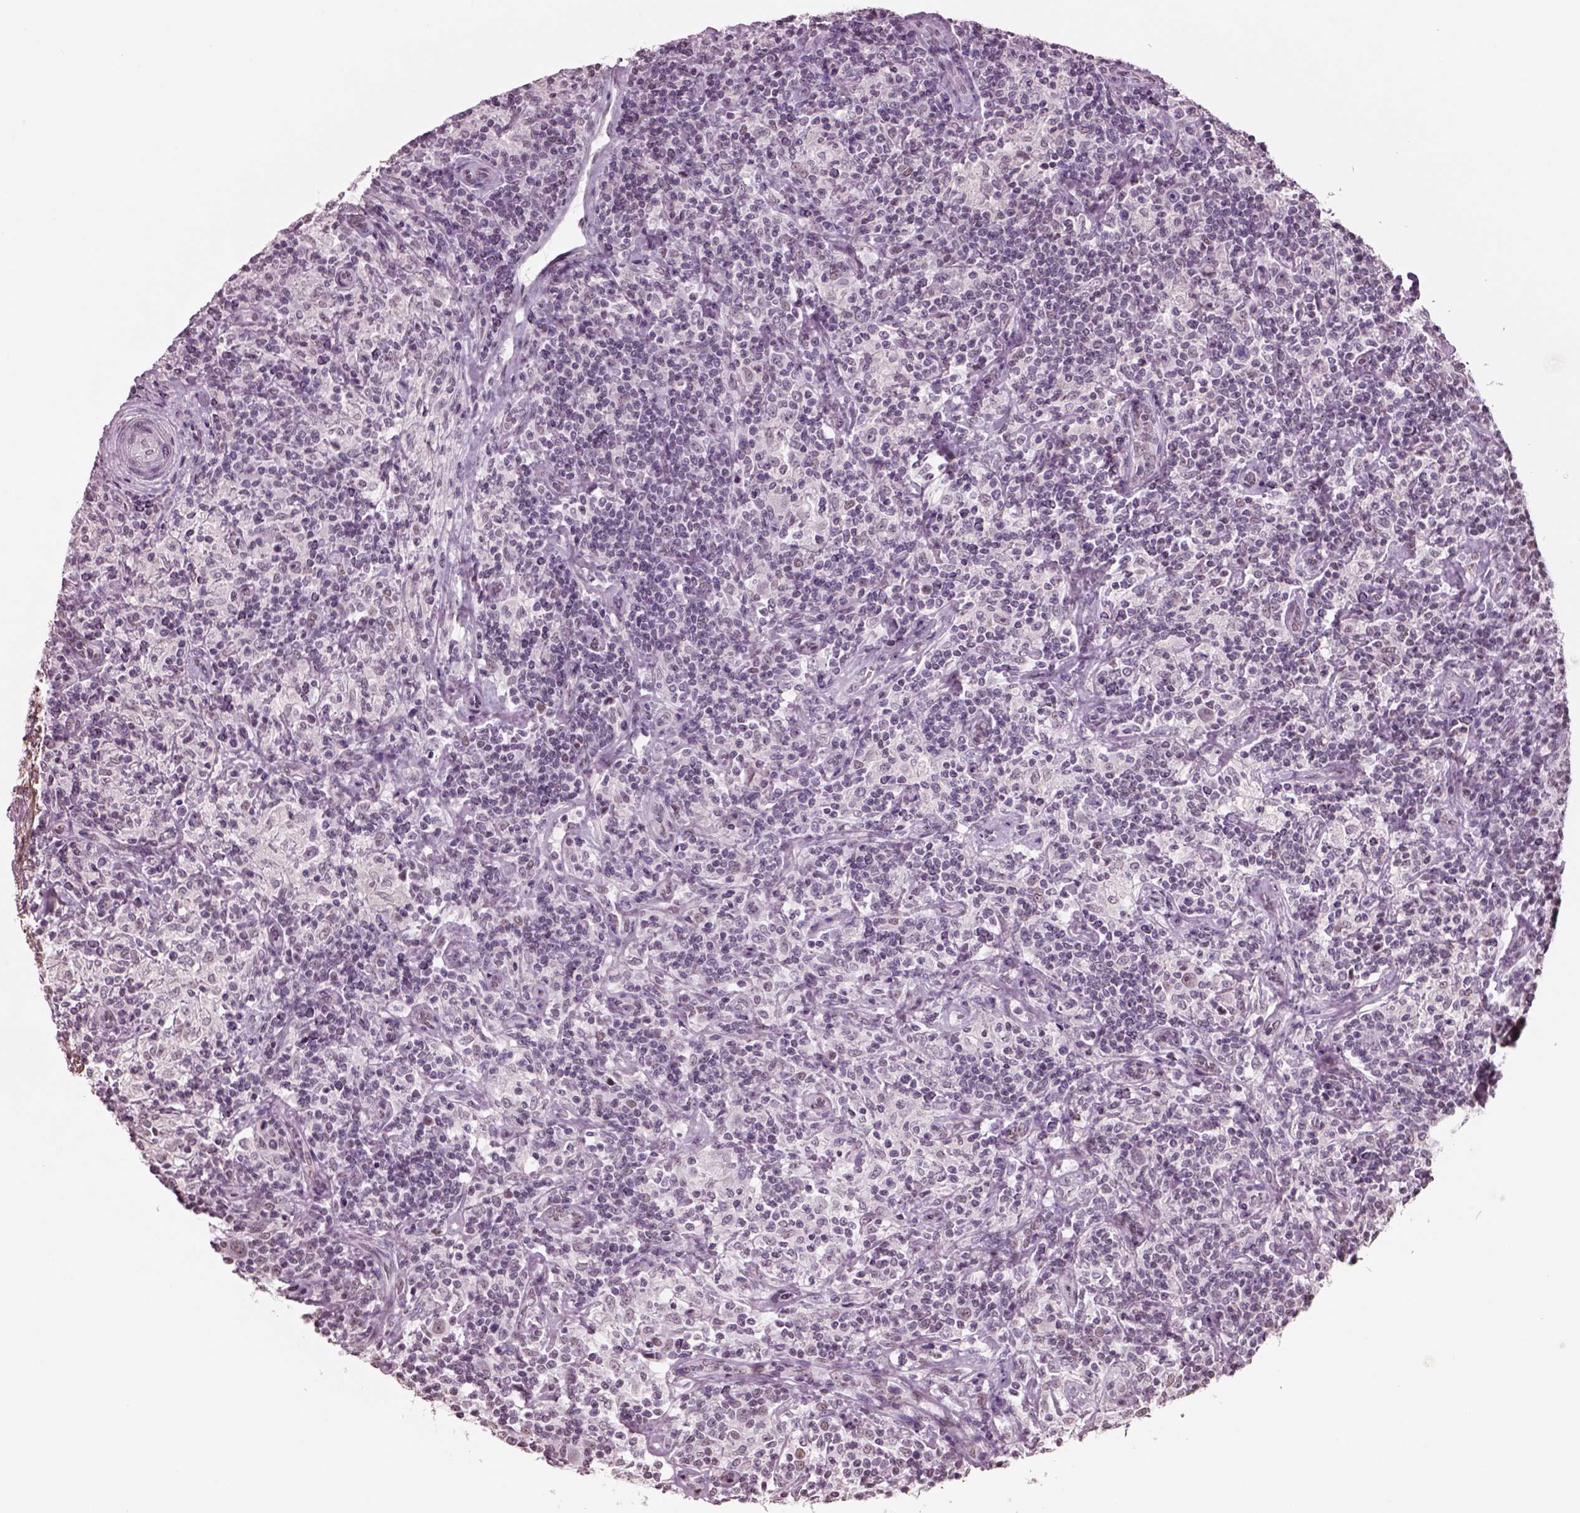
{"staining": {"intensity": "weak", "quantity": "25%-75%", "location": "nuclear"}, "tissue": "lymphoma", "cell_type": "Tumor cells", "image_type": "cancer", "snomed": [{"axis": "morphology", "description": "Hodgkin's disease, NOS"}, {"axis": "topography", "description": "Lymph node"}], "caption": "IHC of lymphoma demonstrates low levels of weak nuclear staining in approximately 25%-75% of tumor cells. (DAB IHC, brown staining for protein, blue staining for nuclei).", "gene": "SEPHS1", "patient": {"sex": "male", "age": 70}}